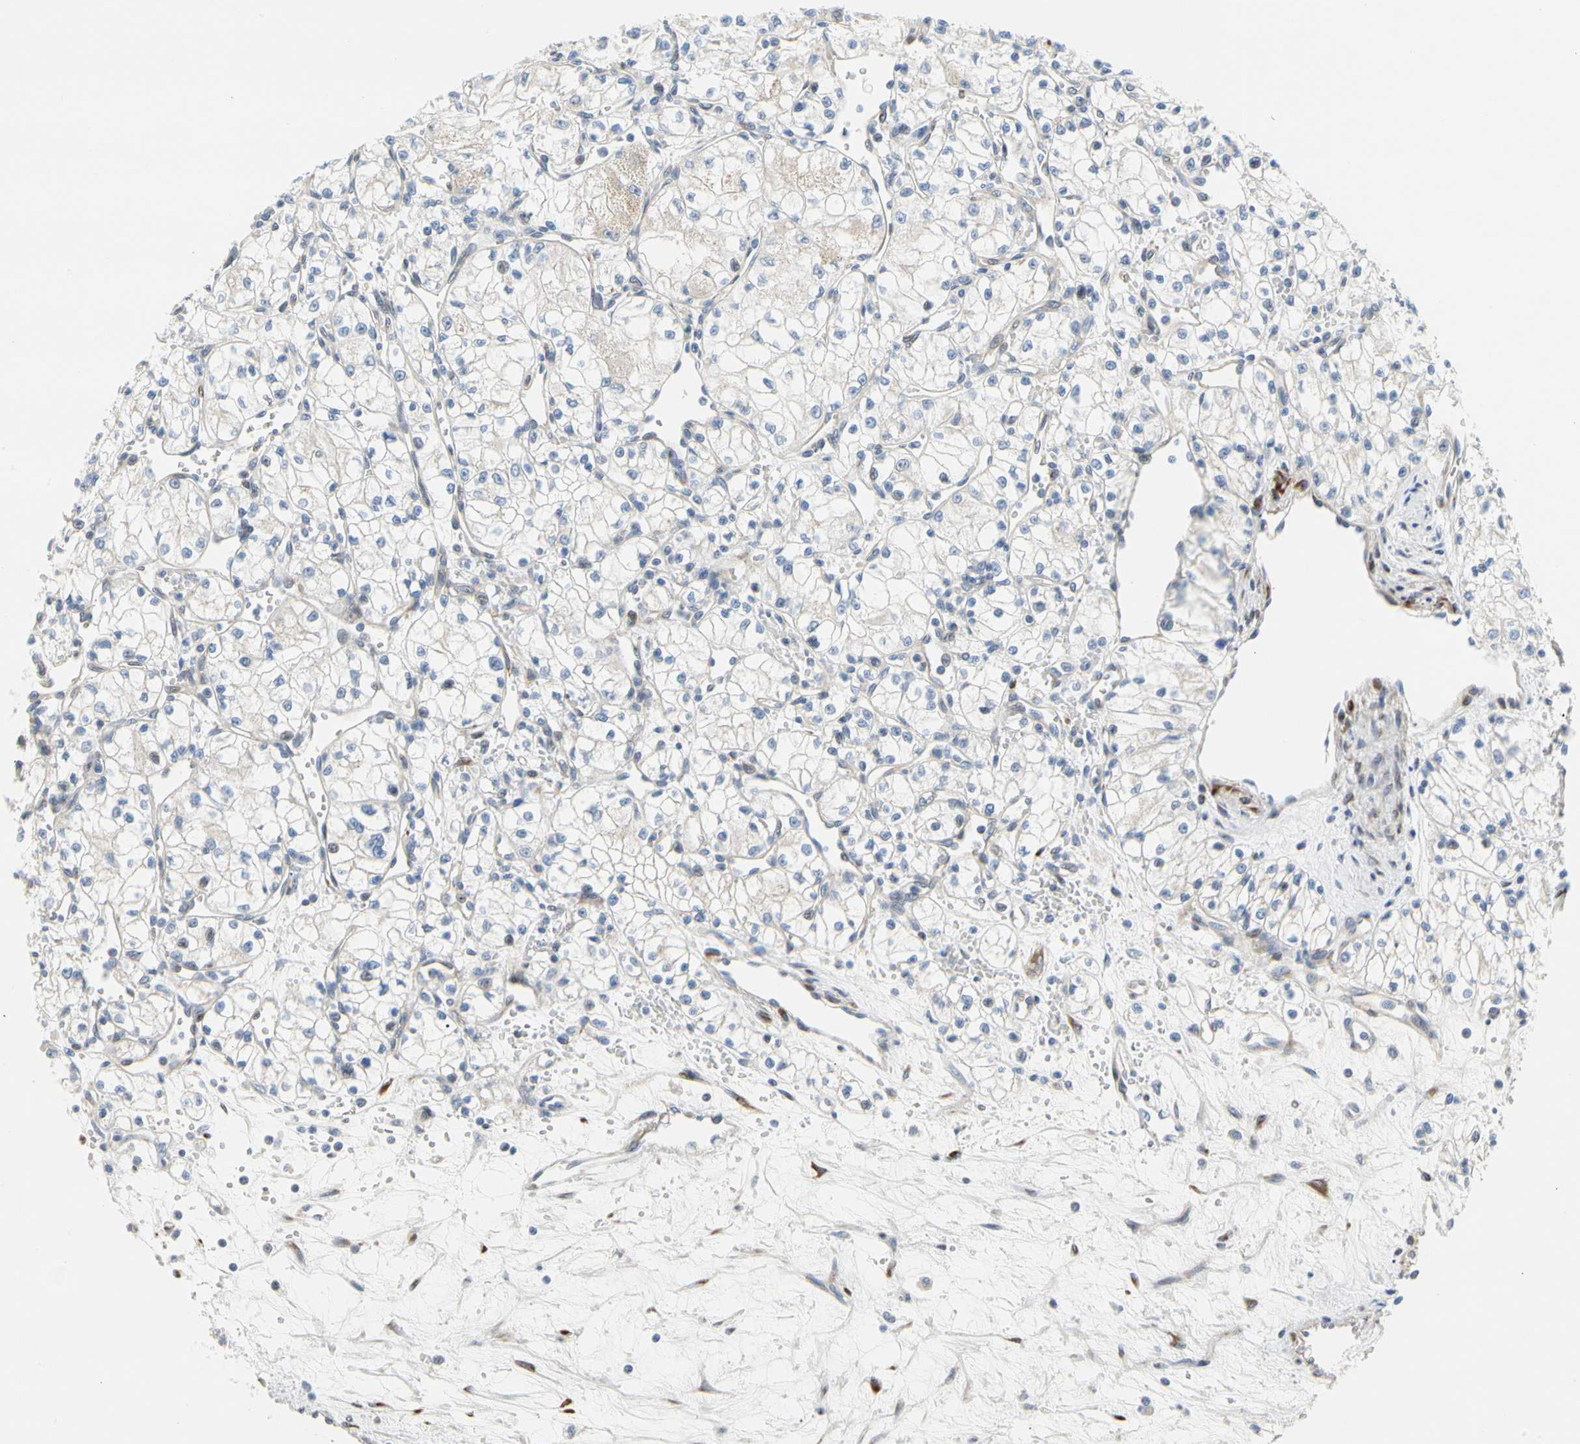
{"staining": {"intensity": "negative", "quantity": "none", "location": "none"}, "tissue": "renal cancer", "cell_type": "Tumor cells", "image_type": "cancer", "snomed": [{"axis": "morphology", "description": "Normal tissue, NOS"}, {"axis": "morphology", "description": "Adenocarcinoma, NOS"}, {"axis": "topography", "description": "Kidney"}], "caption": "Adenocarcinoma (renal) stained for a protein using immunohistochemistry demonstrates no positivity tumor cells.", "gene": "ZNF236", "patient": {"sex": "male", "age": 59}}